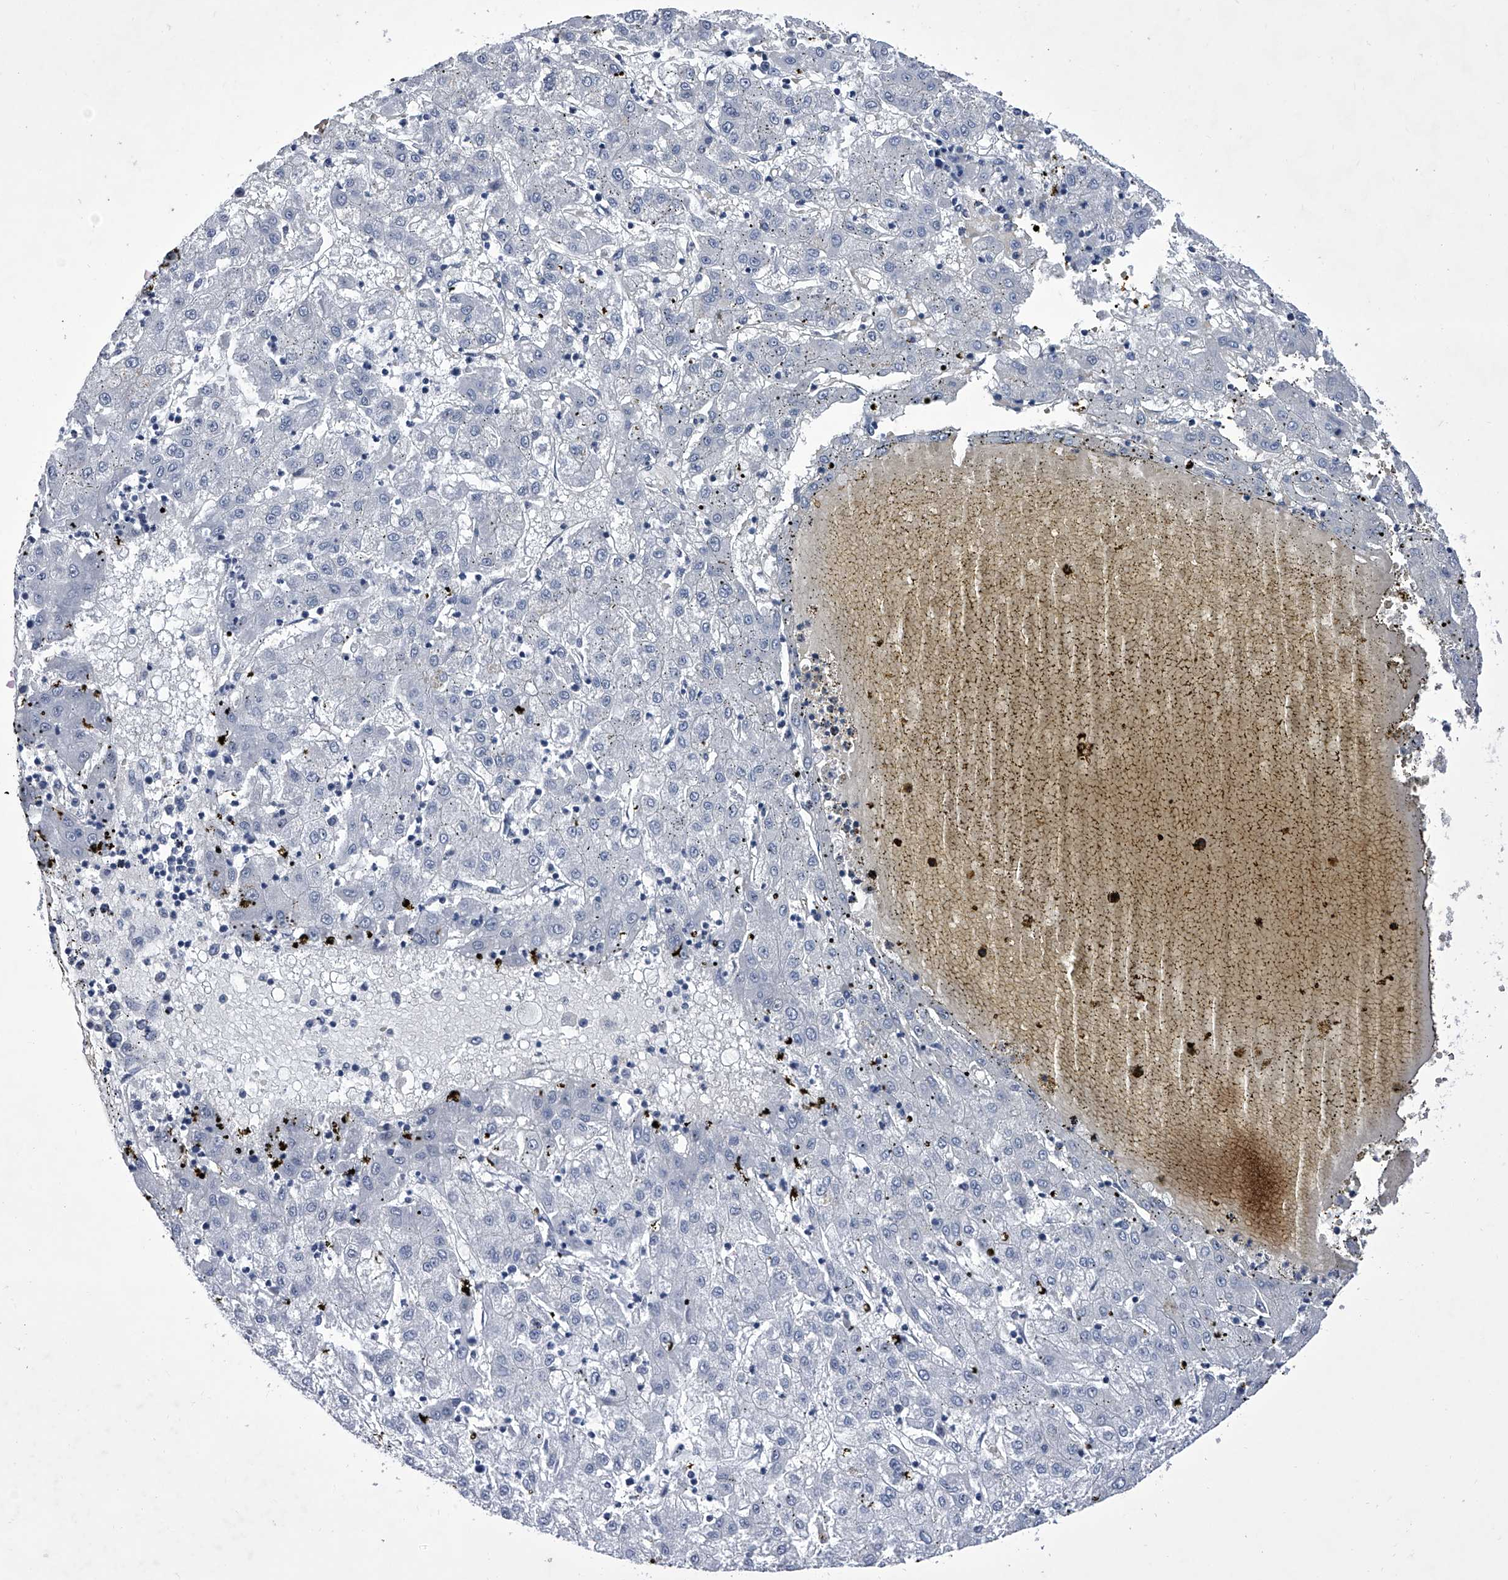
{"staining": {"intensity": "negative", "quantity": "none", "location": "none"}, "tissue": "liver cancer", "cell_type": "Tumor cells", "image_type": "cancer", "snomed": [{"axis": "morphology", "description": "Carcinoma, Hepatocellular, NOS"}, {"axis": "topography", "description": "Liver"}], "caption": "Immunohistochemical staining of liver cancer exhibits no significant positivity in tumor cells.", "gene": "CRISP2", "patient": {"sex": "male", "age": 72}}